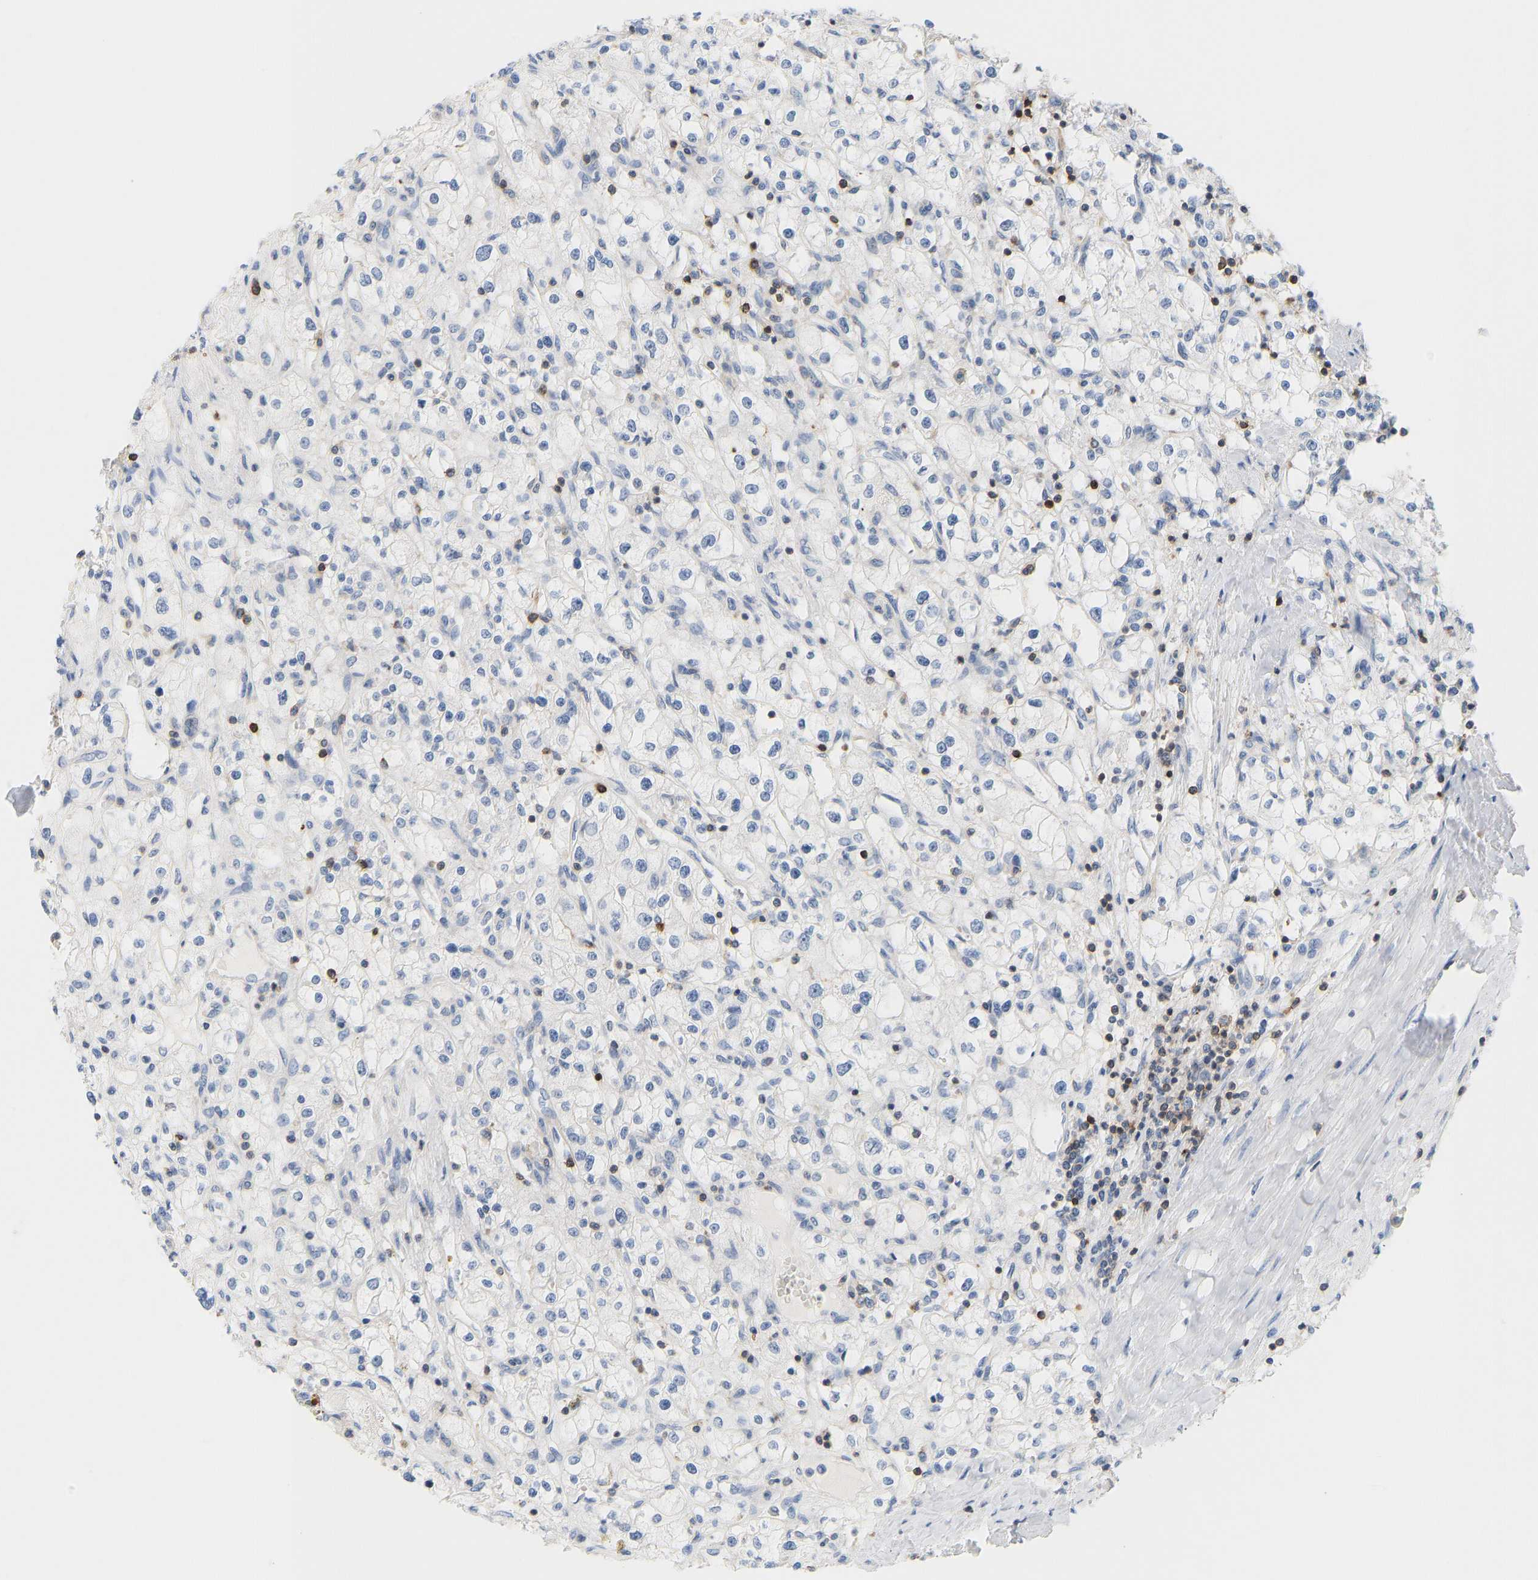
{"staining": {"intensity": "negative", "quantity": "none", "location": "none"}, "tissue": "renal cancer", "cell_type": "Tumor cells", "image_type": "cancer", "snomed": [{"axis": "morphology", "description": "Adenocarcinoma, NOS"}, {"axis": "topography", "description": "Kidney"}], "caption": "This is a micrograph of immunohistochemistry staining of renal cancer (adenocarcinoma), which shows no positivity in tumor cells. (Stains: DAB immunohistochemistry with hematoxylin counter stain, Microscopy: brightfield microscopy at high magnification).", "gene": "EVL", "patient": {"sex": "male", "age": 56}}